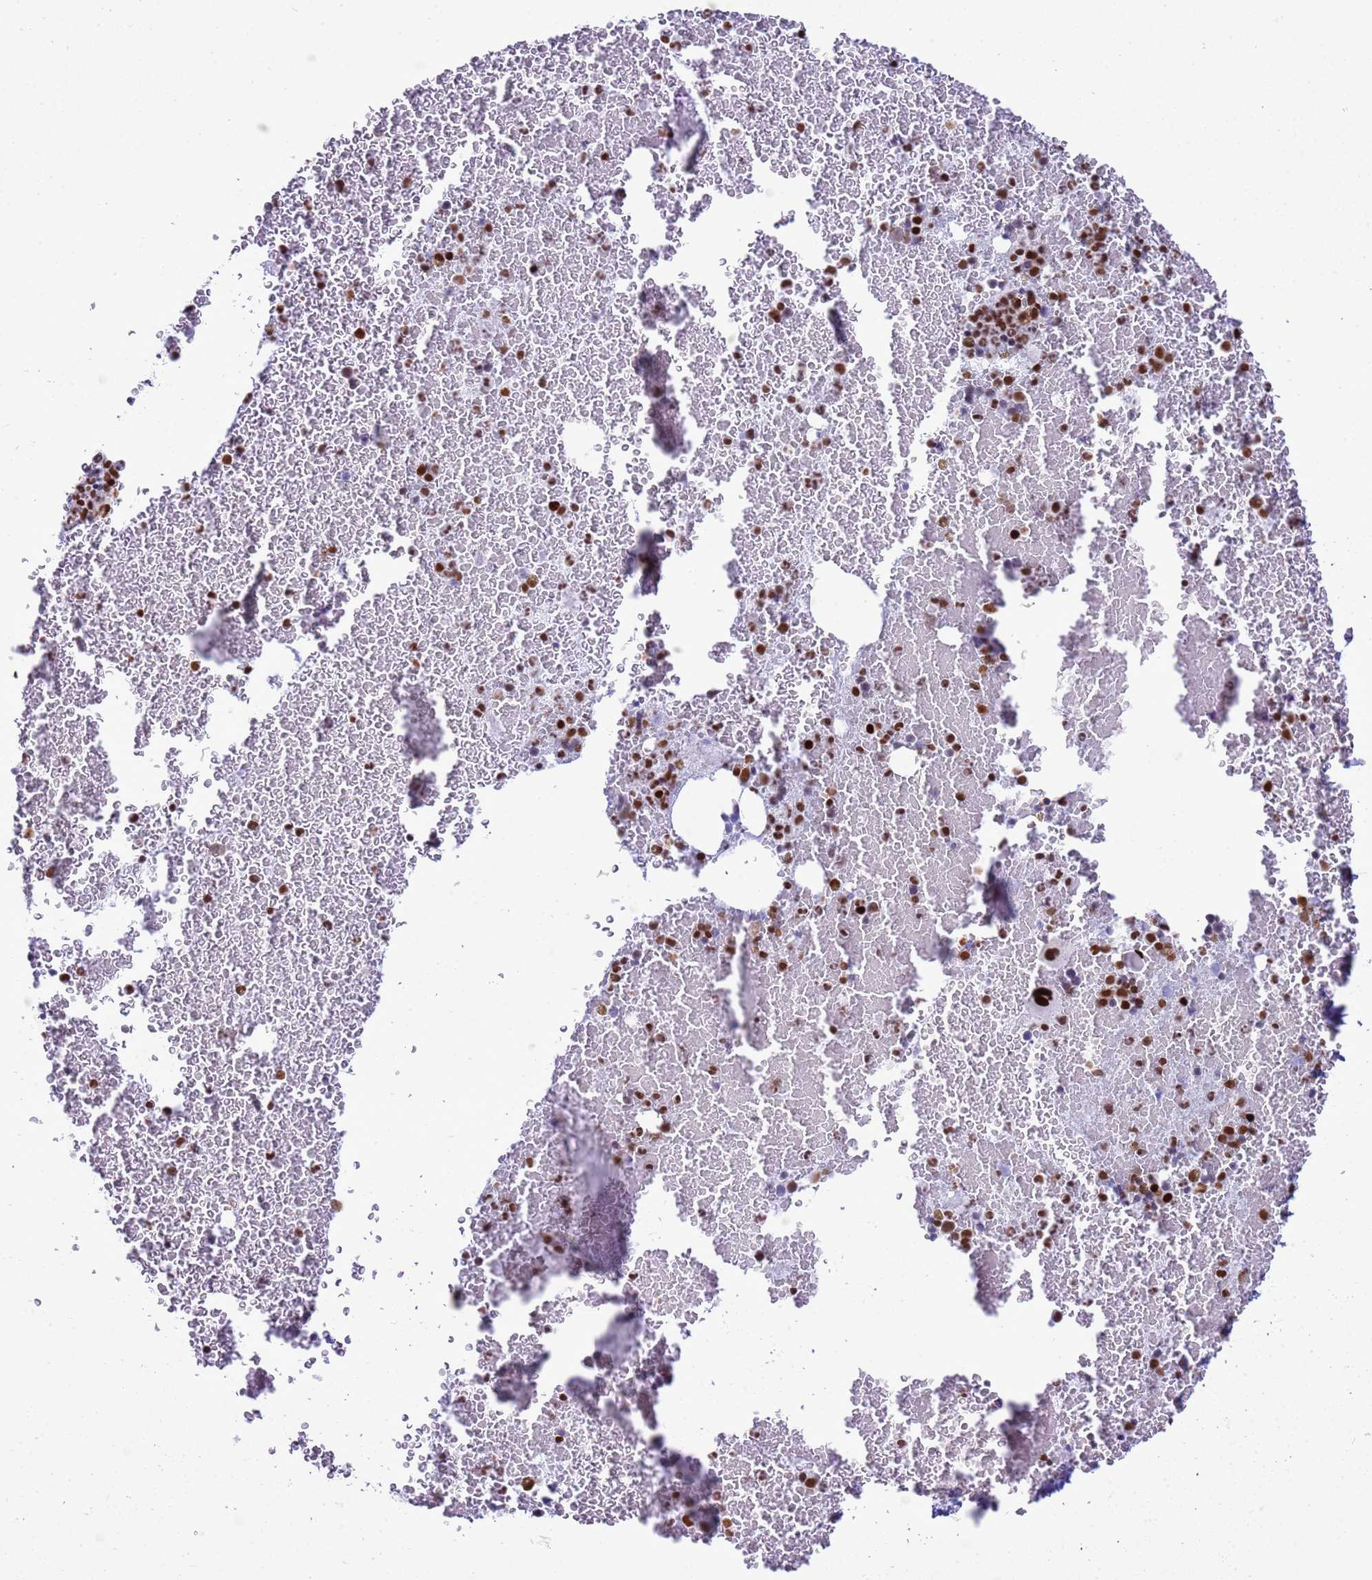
{"staining": {"intensity": "moderate", "quantity": ">75%", "location": "nuclear"}, "tissue": "bone marrow", "cell_type": "Hematopoietic cells", "image_type": "normal", "snomed": [{"axis": "morphology", "description": "Normal tissue, NOS"}, {"axis": "topography", "description": "Bone marrow"}], "caption": "About >75% of hematopoietic cells in benign human bone marrow display moderate nuclear protein staining as visualized by brown immunohistochemical staining.", "gene": "RALY", "patient": {"sex": "female", "age": 48}}